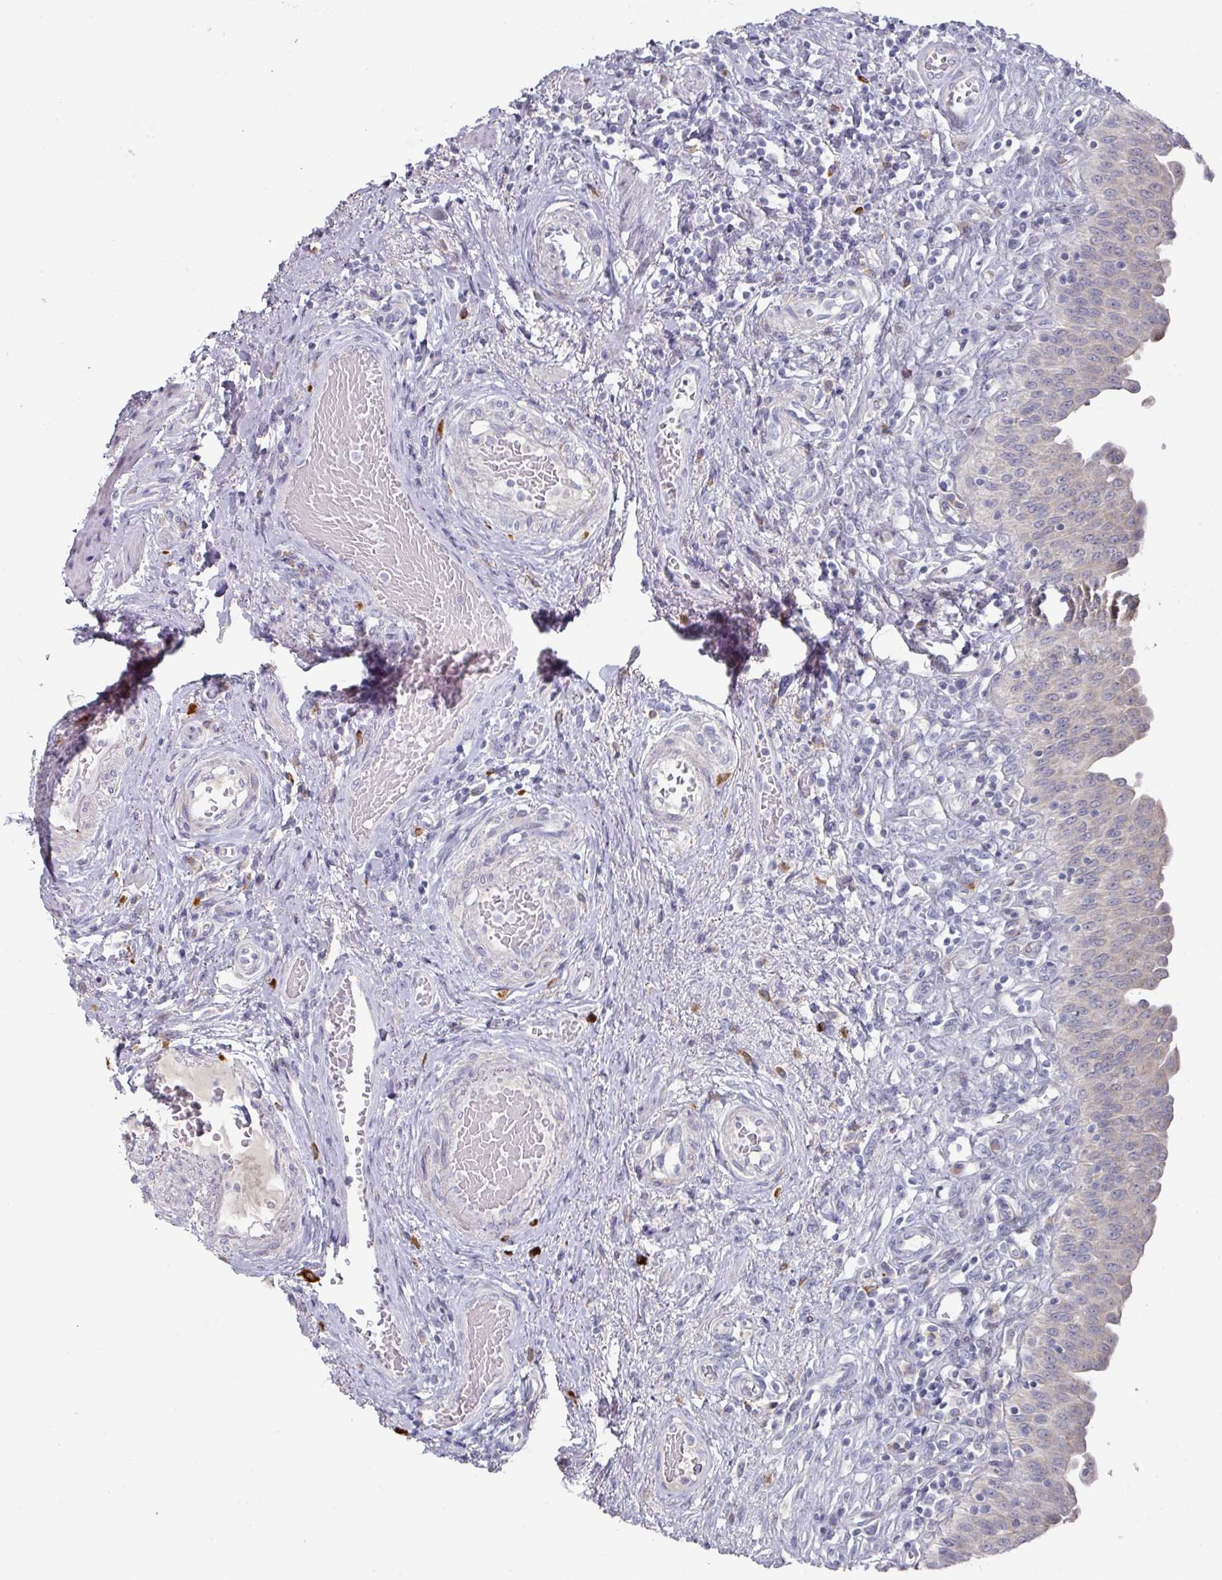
{"staining": {"intensity": "moderate", "quantity": "<25%", "location": "cytoplasmic/membranous"}, "tissue": "urinary bladder", "cell_type": "Urothelial cells", "image_type": "normal", "snomed": [{"axis": "morphology", "description": "Normal tissue, NOS"}, {"axis": "topography", "description": "Urinary bladder"}], "caption": "A low amount of moderate cytoplasmic/membranous staining is seen in approximately <25% of urothelial cells in unremarkable urinary bladder. The staining was performed using DAB (3,3'-diaminobenzidine) to visualize the protein expression in brown, while the nuclei were stained in blue with hematoxylin (Magnification: 20x).", "gene": "NT5C1A", "patient": {"sex": "male", "age": 71}}